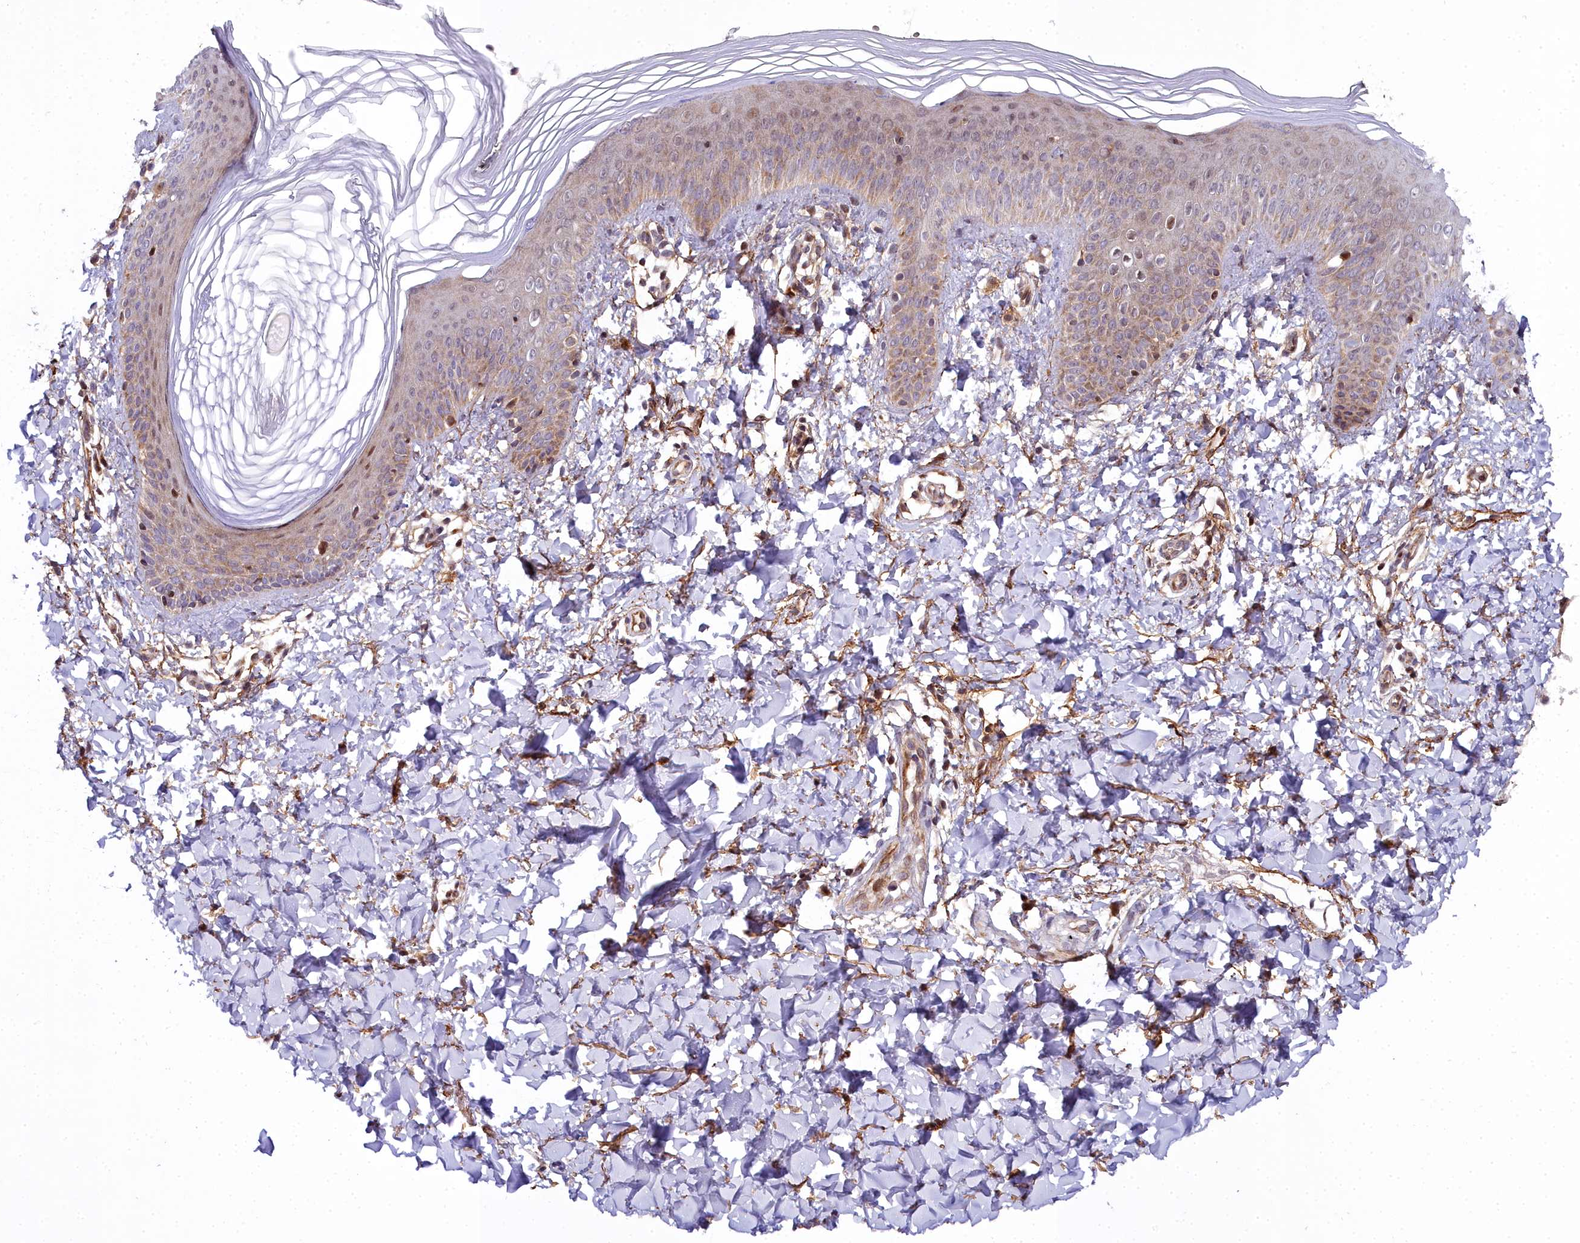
{"staining": {"intensity": "moderate", "quantity": ">75%", "location": "cytoplasmic/membranous,nuclear"}, "tissue": "skin", "cell_type": "Epidermal cells", "image_type": "normal", "snomed": [{"axis": "morphology", "description": "Normal tissue, NOS"}, {"axis": "morphology", "description": "Inflammation, NOS"}, {"axis": "topography", "description": "Soft tissue"}, {"axis": "topography", "description": "Anal"}], "caption": "This micrograph reveals IHC staining of benign skin, with medium moderate cytoplasmic/membranous,nuclear staining in approximately >75% of epidermal cells.", "gene": "MRPS11", "patient": {"sex": "female", "age": 15}}